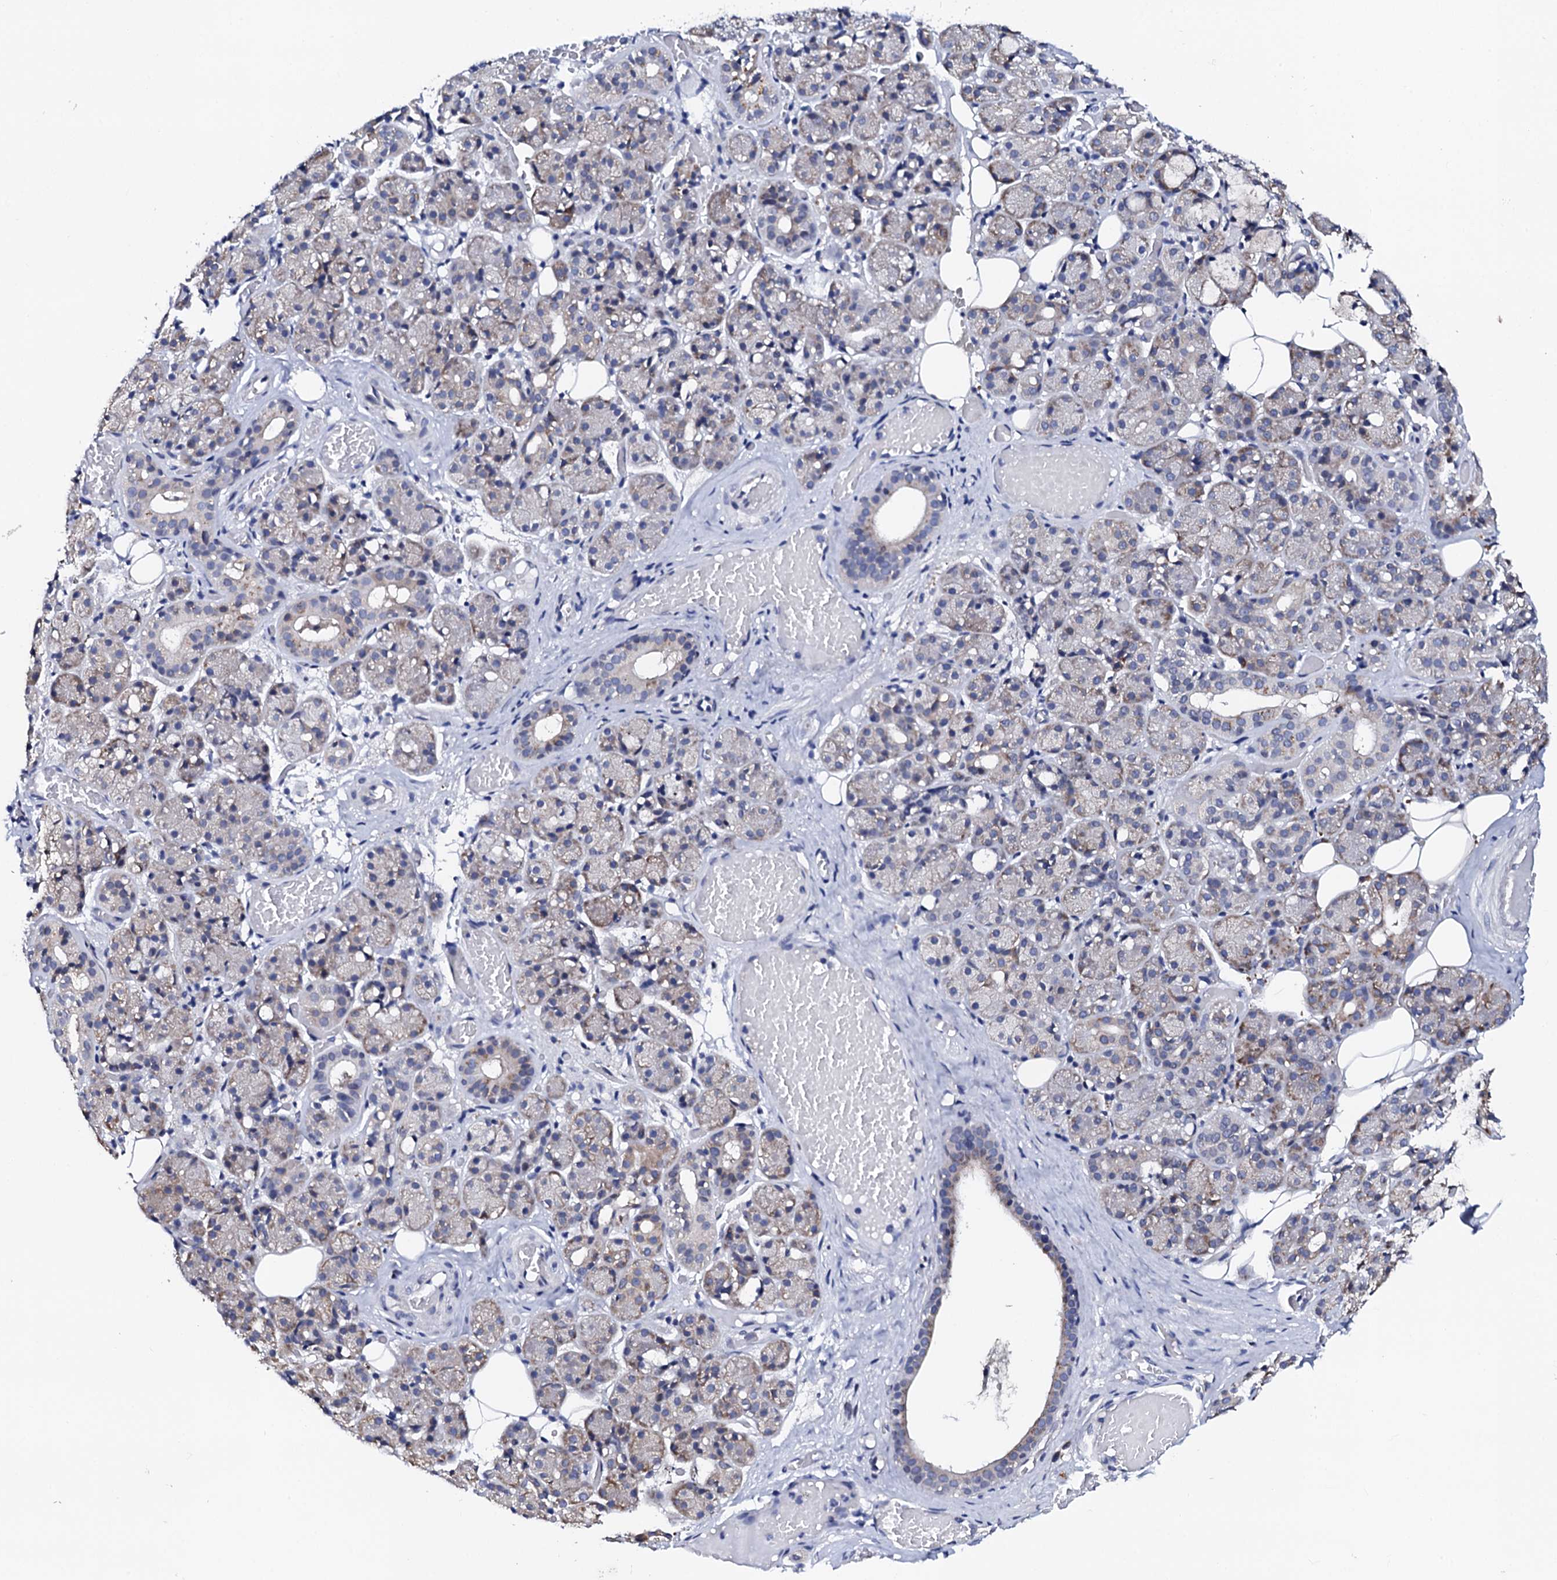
{"staining": {"intensity": "moderate", "quantity": "<25%", "location": "cytoplasmic/membranous"}, "tissue": "salivary gland", "cell_type": "Glandular cells", "image_type": "normal", "snomed": [{"axis": "morphology", "description": "Normal tissue, NOS"}, {"axis": "topography", "description": "Salivary gland"}], "caption": "Salivary gland stained with DAB (3,3'-diaminobenzidine) IHC shows low levels of moderate cytoplasmic/membranous positivity in about <25% of glandular cells. The staining was performed using DAB (3,3'-diaminobenzidine) to visualize the protein expression in brown, while the nuclei were stained in blue with hematoxylin (Magnification: 20x).", "gene": "NUP58", "patient": {"sex": "male", "age": 63}}